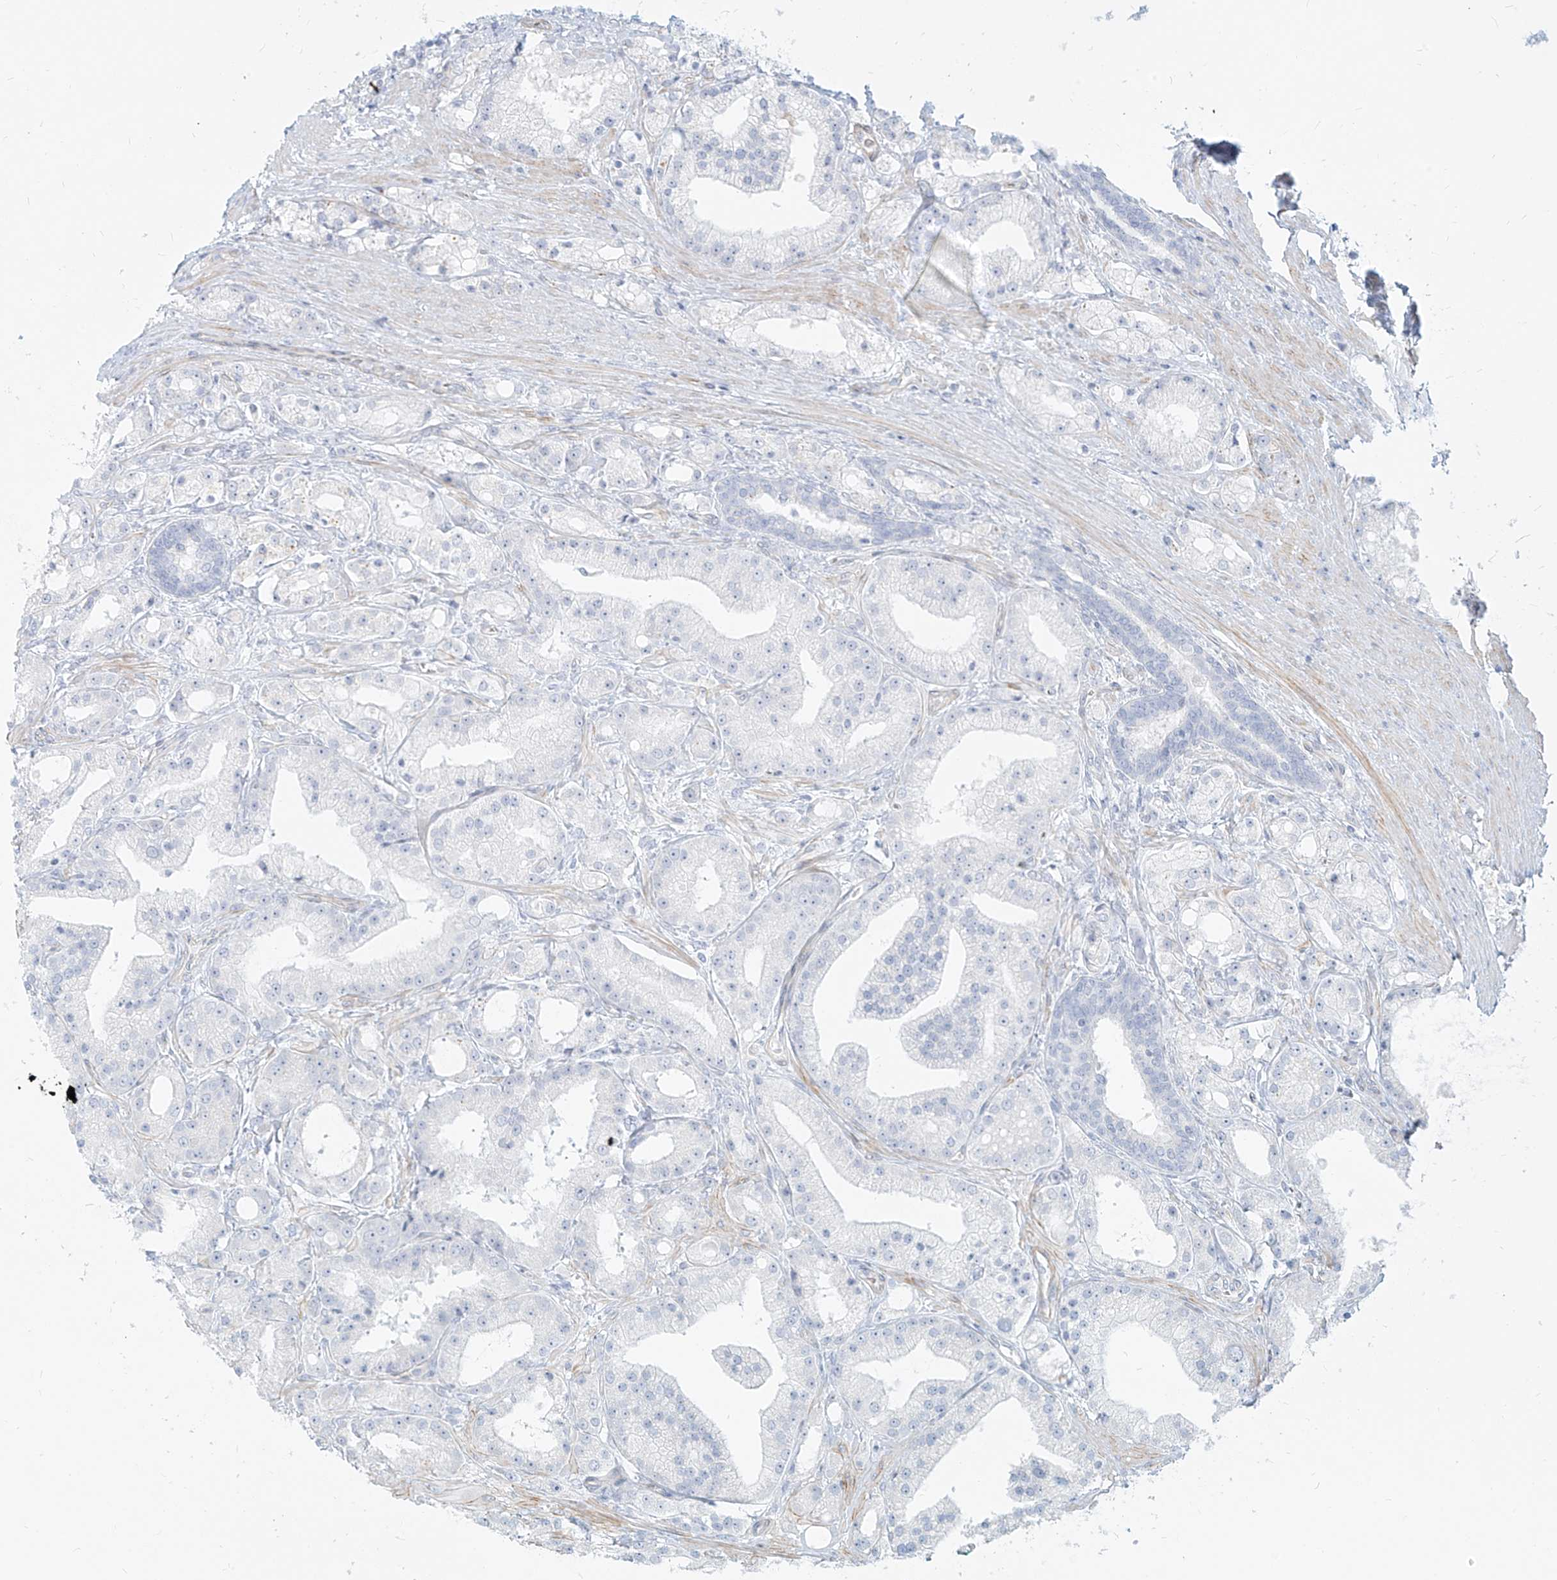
{"staining": {"intensity": "negative", "quantity": "none", "location": "none"}, "tissue": "prostate cancer", "cell_type": "Tumor cells", "image_type": "cancer", "snomed": [{"axis": "morphology", "description": "Adenocarcinoma, Low grade"}, {"axis": "topography", "description": "Prostate"}], "caption": "IHC photomicrograph of neoplastic tissue: prostate cancer stained with DAB (3,3'-diaminobenzidine) shows no significant protein expression in tumor cells. (DAB (3,3'-diaminobenzidine) immunohistochemistry (IHC) visualized using brightfield microscopy, high magnification).", "gene": "ITPKB", "patient": {"sex": "male", "age": 67}}